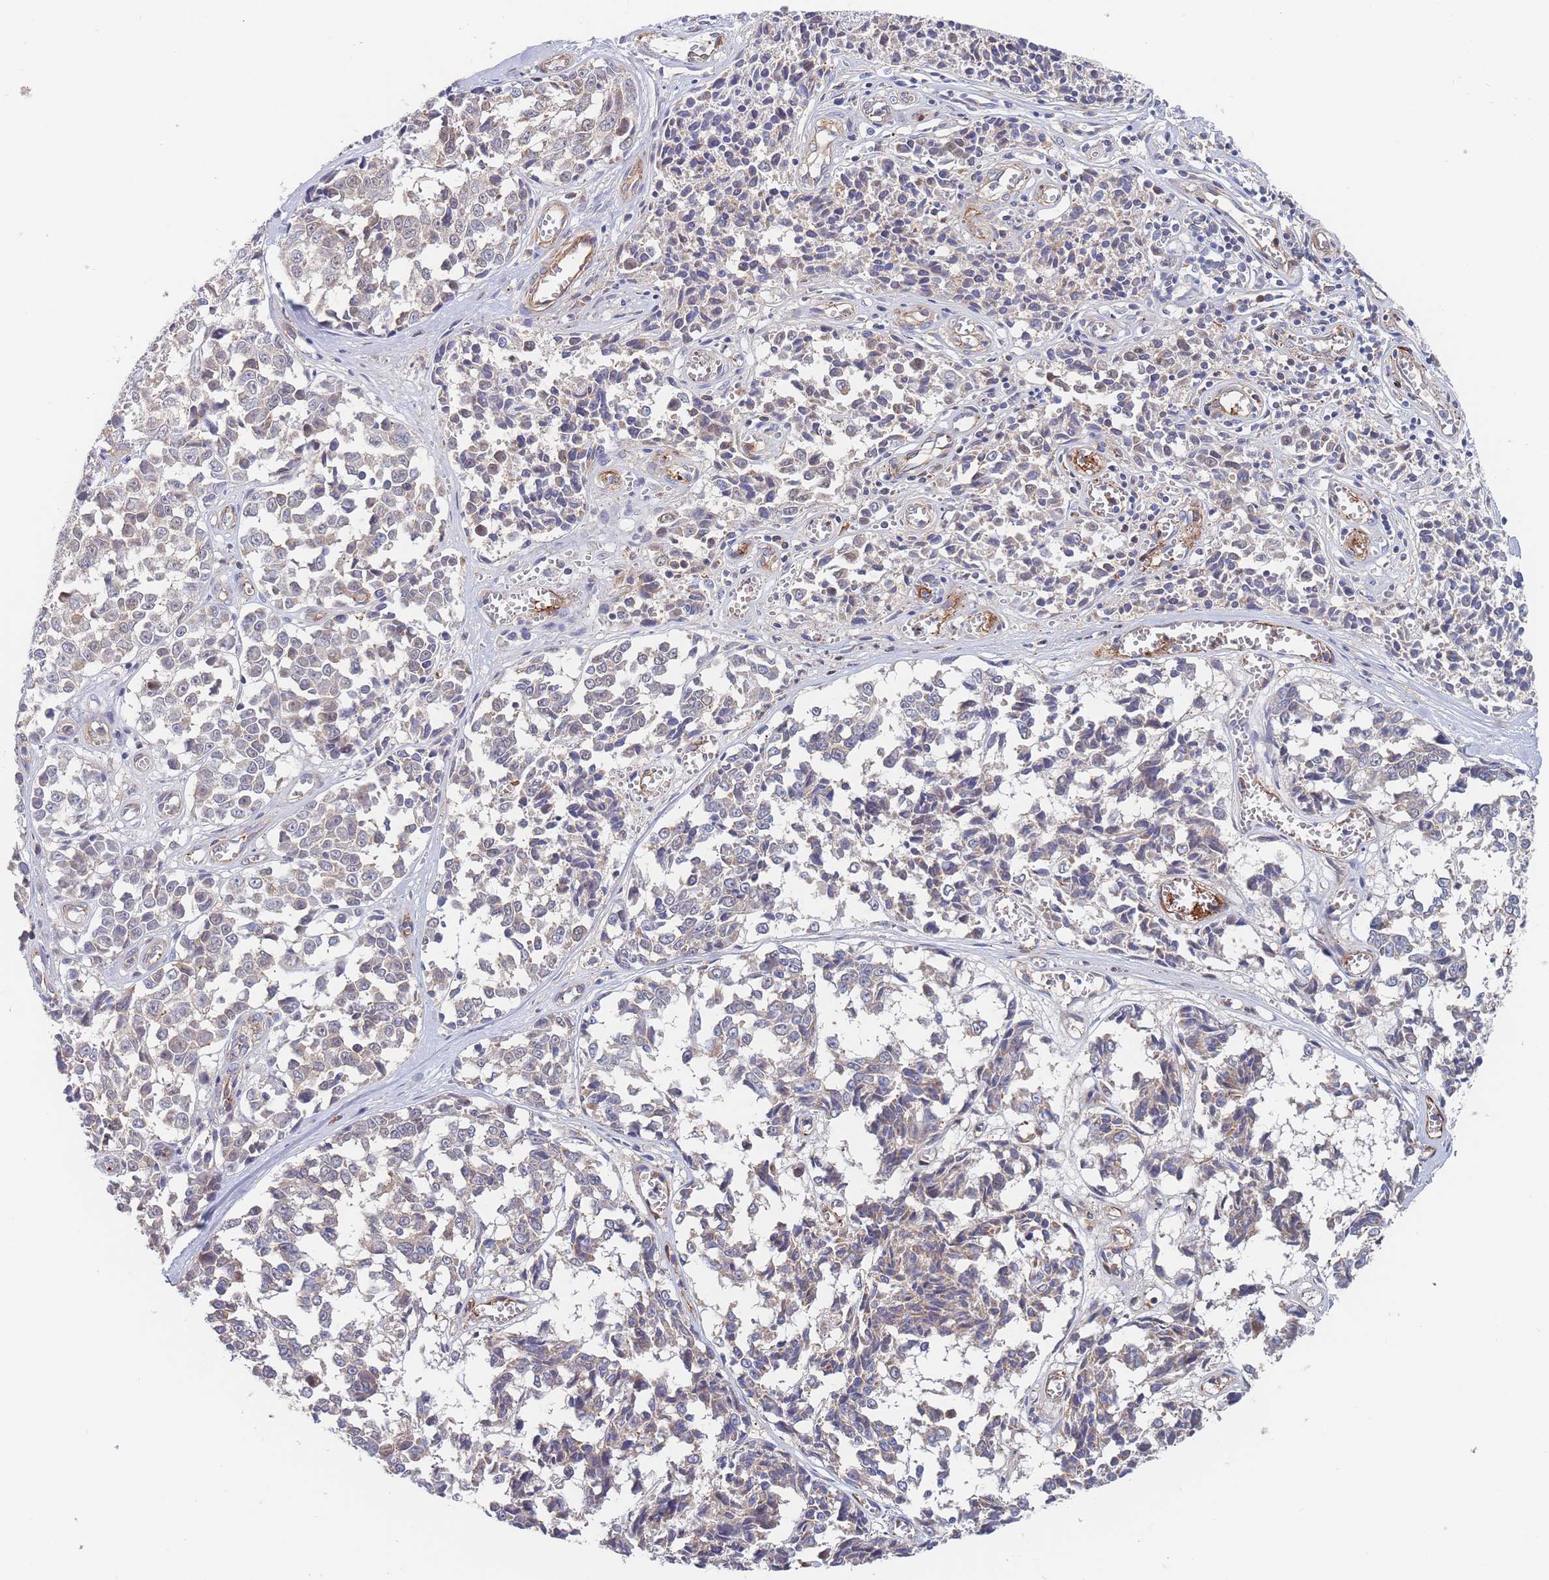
{"staining": {"intensity": "weak", "quantity": "<25%", "location": "cytoplasmic/membranous"}, "tissue": "melanoma", "cell_type": "Tumor cells", "image_type": "cancer", "snomed": [{"axis": "morphology", "description": "Malignant melanoma, NOS"}, {"axis": "topography", "description": "Skin"}], "caption": "Tumor cells are negative for brown protein staining in malignant melanoma.", "gene": "G6PC1", "patient": {"sex": "female", "age": 64}}